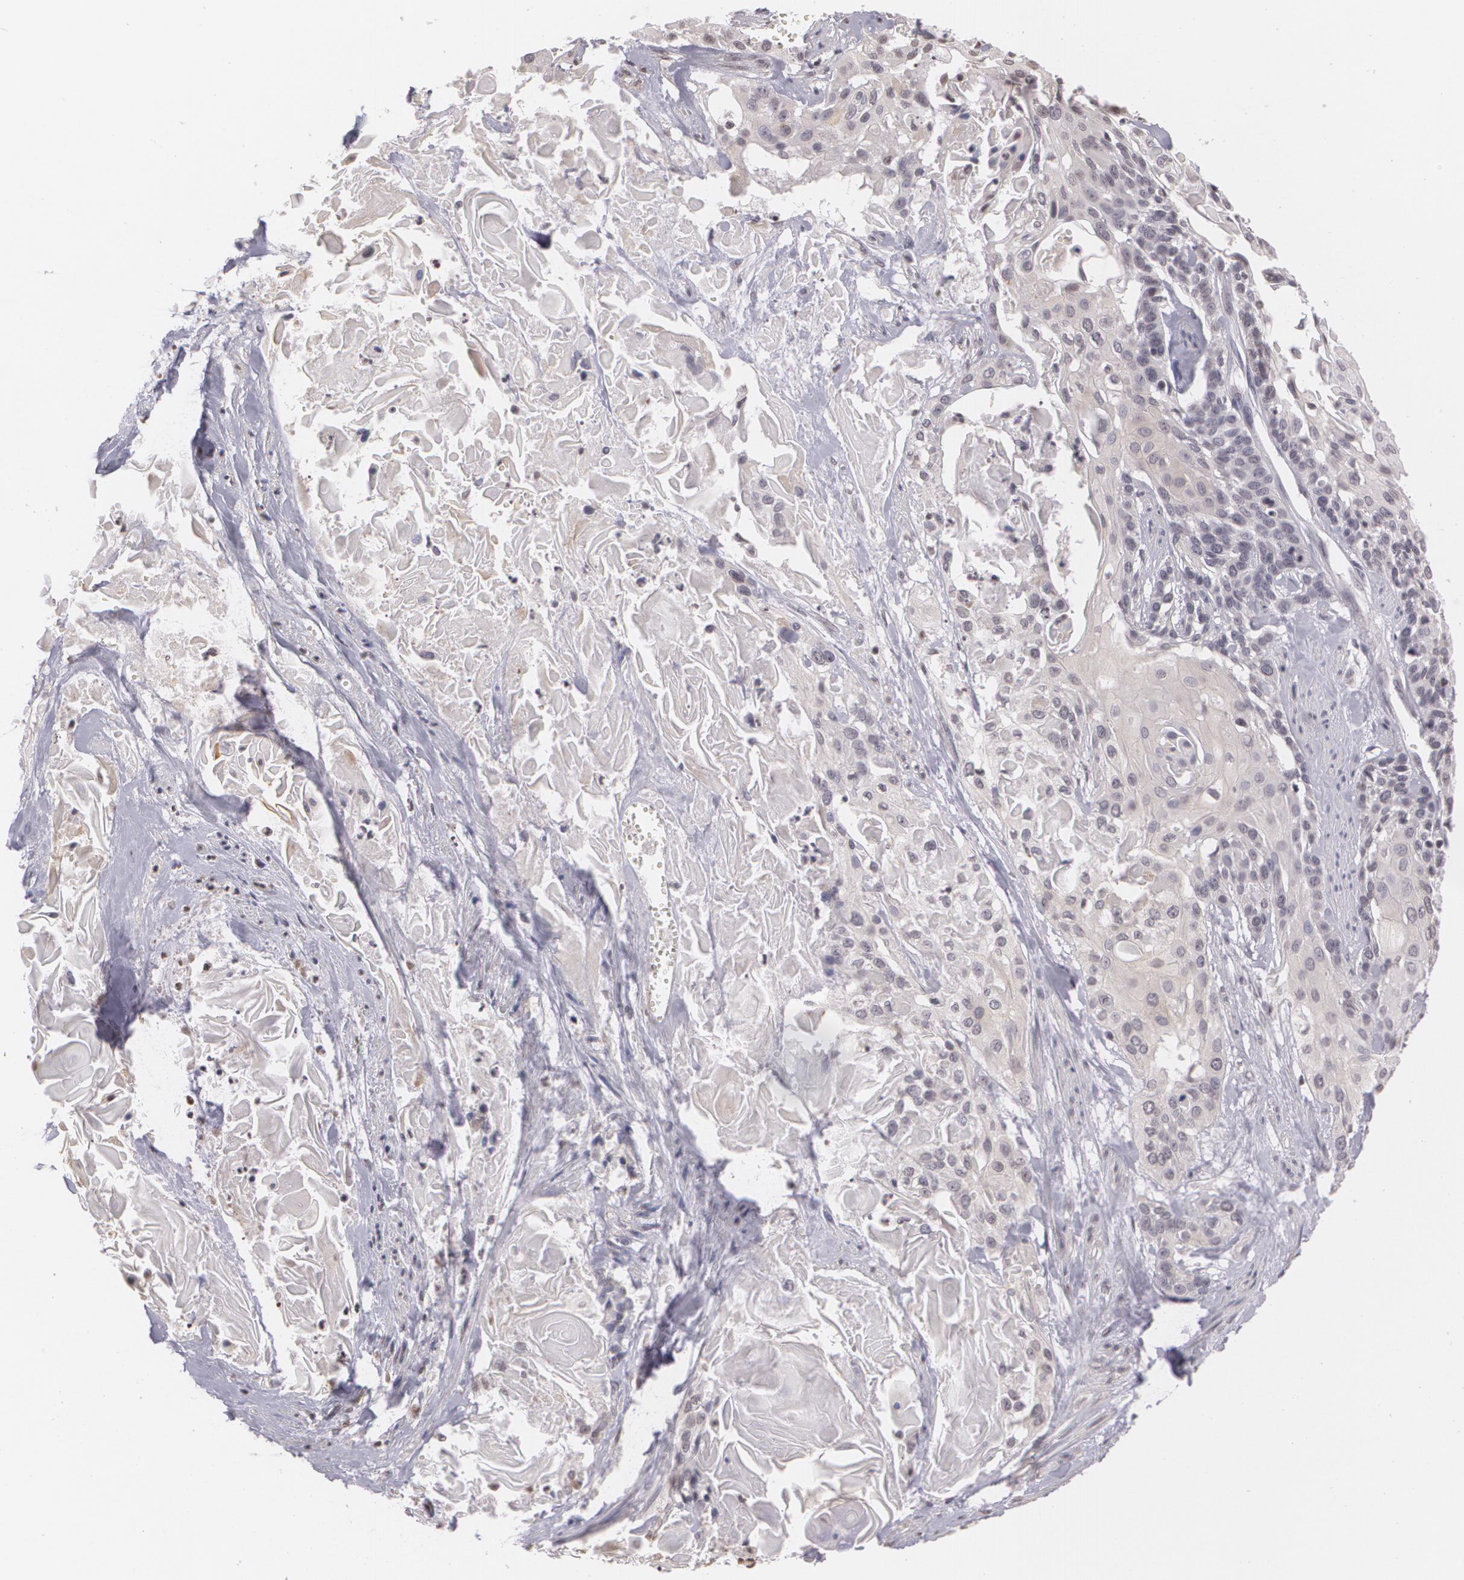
{"staining": {"intensity": "negative", "quantity": "none", "location": "none"}, "tissue": "cervical cancer", "cell_type": "Tumor cells", "image_type": "cancer", "snomed": [{"axis": "morphology", "description": "Squamous cell carcinoma, NOS"}, {"axis": "topography", "description": "Cervix"}], "caption": "There is no significant staining in tumor cells of cervical cancer (squamous cell carcinoma). (DAB IHC visualized using brightfield microscopy, high magnification).", "gene": "MUC1", "patient": {"sex": "female", "age": 57}}